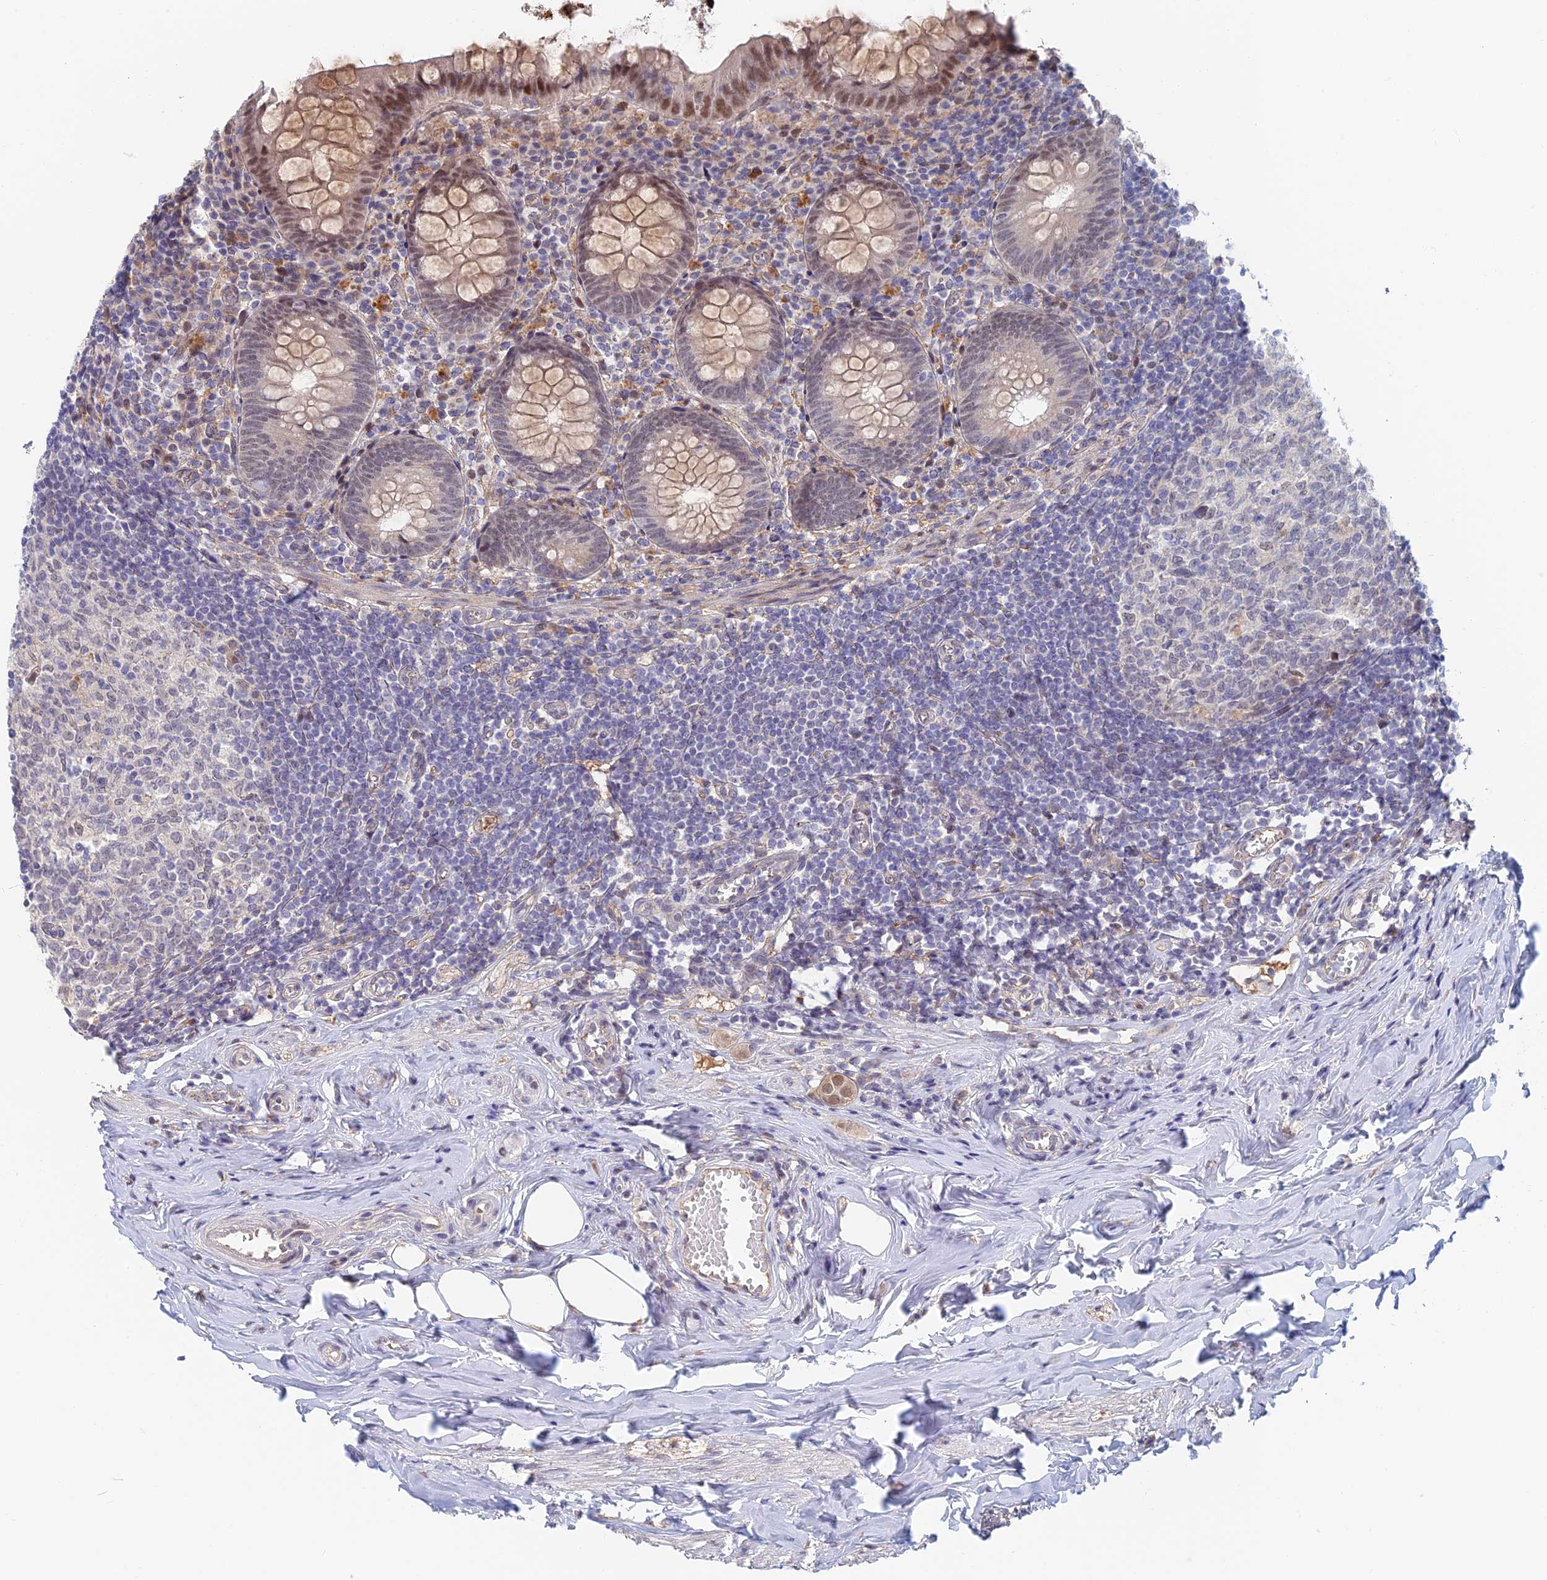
{"staining": {"intensity": "moderate", "quantity": "25%-75%", "location": "nuclear"}, "tissue": "appendix", "cell_type": "Glandular cells", "image_type": "normal", "snomed": [{"axis": "morphology", "description": "Normal tissue, NOS"}, {"axis": "topography", "description": "Appendix"}], "caption": "A high-resolution histopathology image shows immunohistochemistry (IHC) staining of benign appendix, which displays moderate nuclear expression in about 25%-75% of glandular cells. (DAB = brown stain, brightfield microscopy at high magnification).", "gene": "ZUP1", "patient": {"sex": "female", "age": 51}}